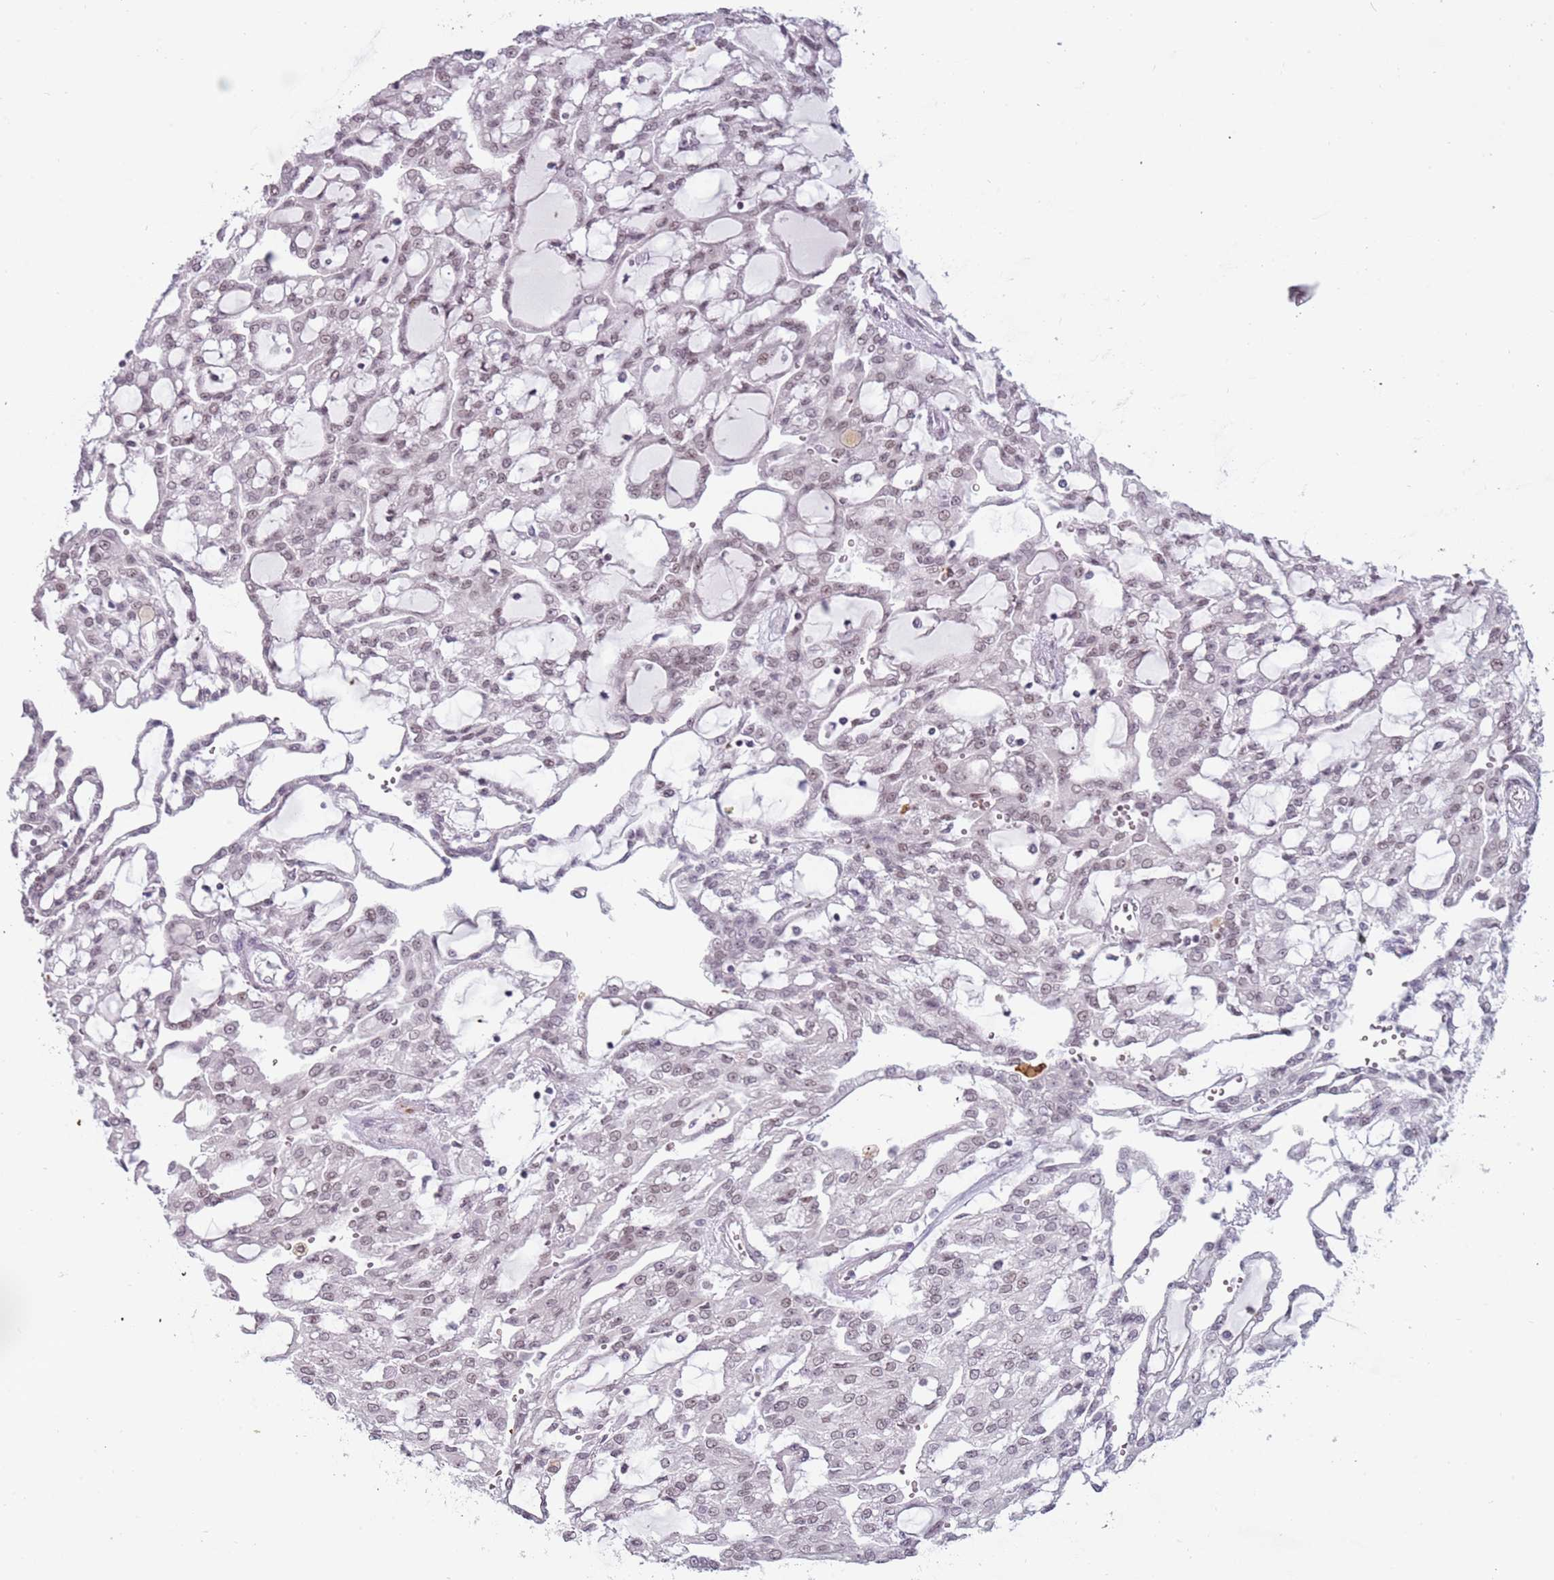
{"staining": {"intensity": "moderate", "quantity": "<25%", "location": "nuclear"}, "tissue": "renal cancer", "cell_type": "Tumor cells", "image_type": "cancer", "snomed": [{"axis": "morphology", "description": "Adenocarcinoma, NOS"}, {"axis": "topography", "description": "Kidney"}], "caption": "A brown stain labels moderate nuclear expression of a protein in human renal cancer (adenocarcinoma) tumor cells.", "gene": "REXO4", "patient": {"sex": "male", "age": 63}}